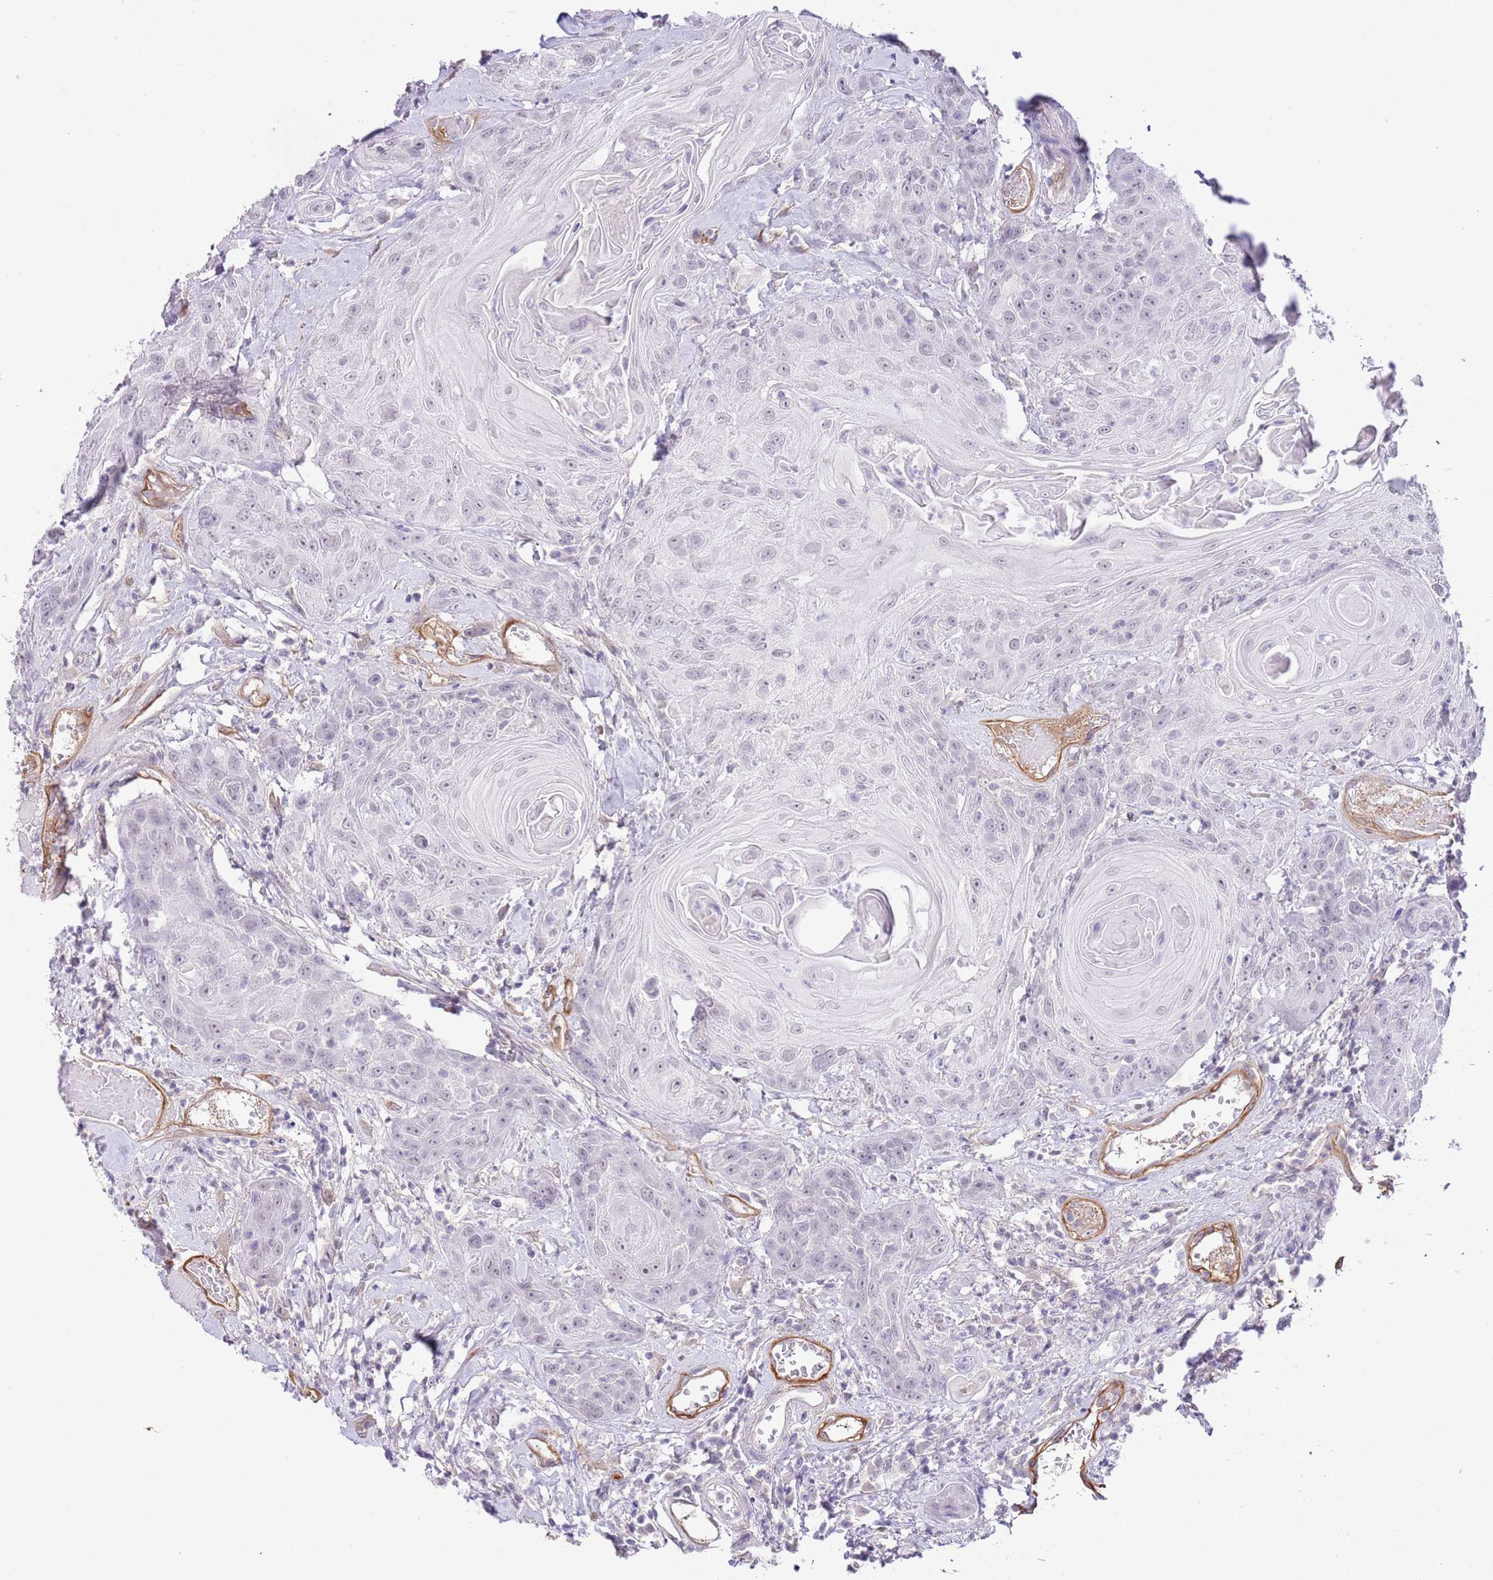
{"staining": {"intensity": "negative", "quantity": "none", "location": "none"}, "tissue": "head and neck cancer", "cell_type": "Tumor cells", "image_type": "cancer", "snomed": [{"axis": "morphology", "description": "Squamous cell carcinoma, NOS"}, {"axis": "topography", "description": "Head-Neck"}], "caption": "Immunohistochemistry (IHC) of human squamous cell carcinoma (head and neck) reveals no positivity in tumor cells. The staining is performed using DAB (3,3'-diaminobenzidine) brown chromogen with nuclei counter-stained in using hematoxylin.", "gene": "MIDN", "patient": {"sex": "female", "age": 59}}